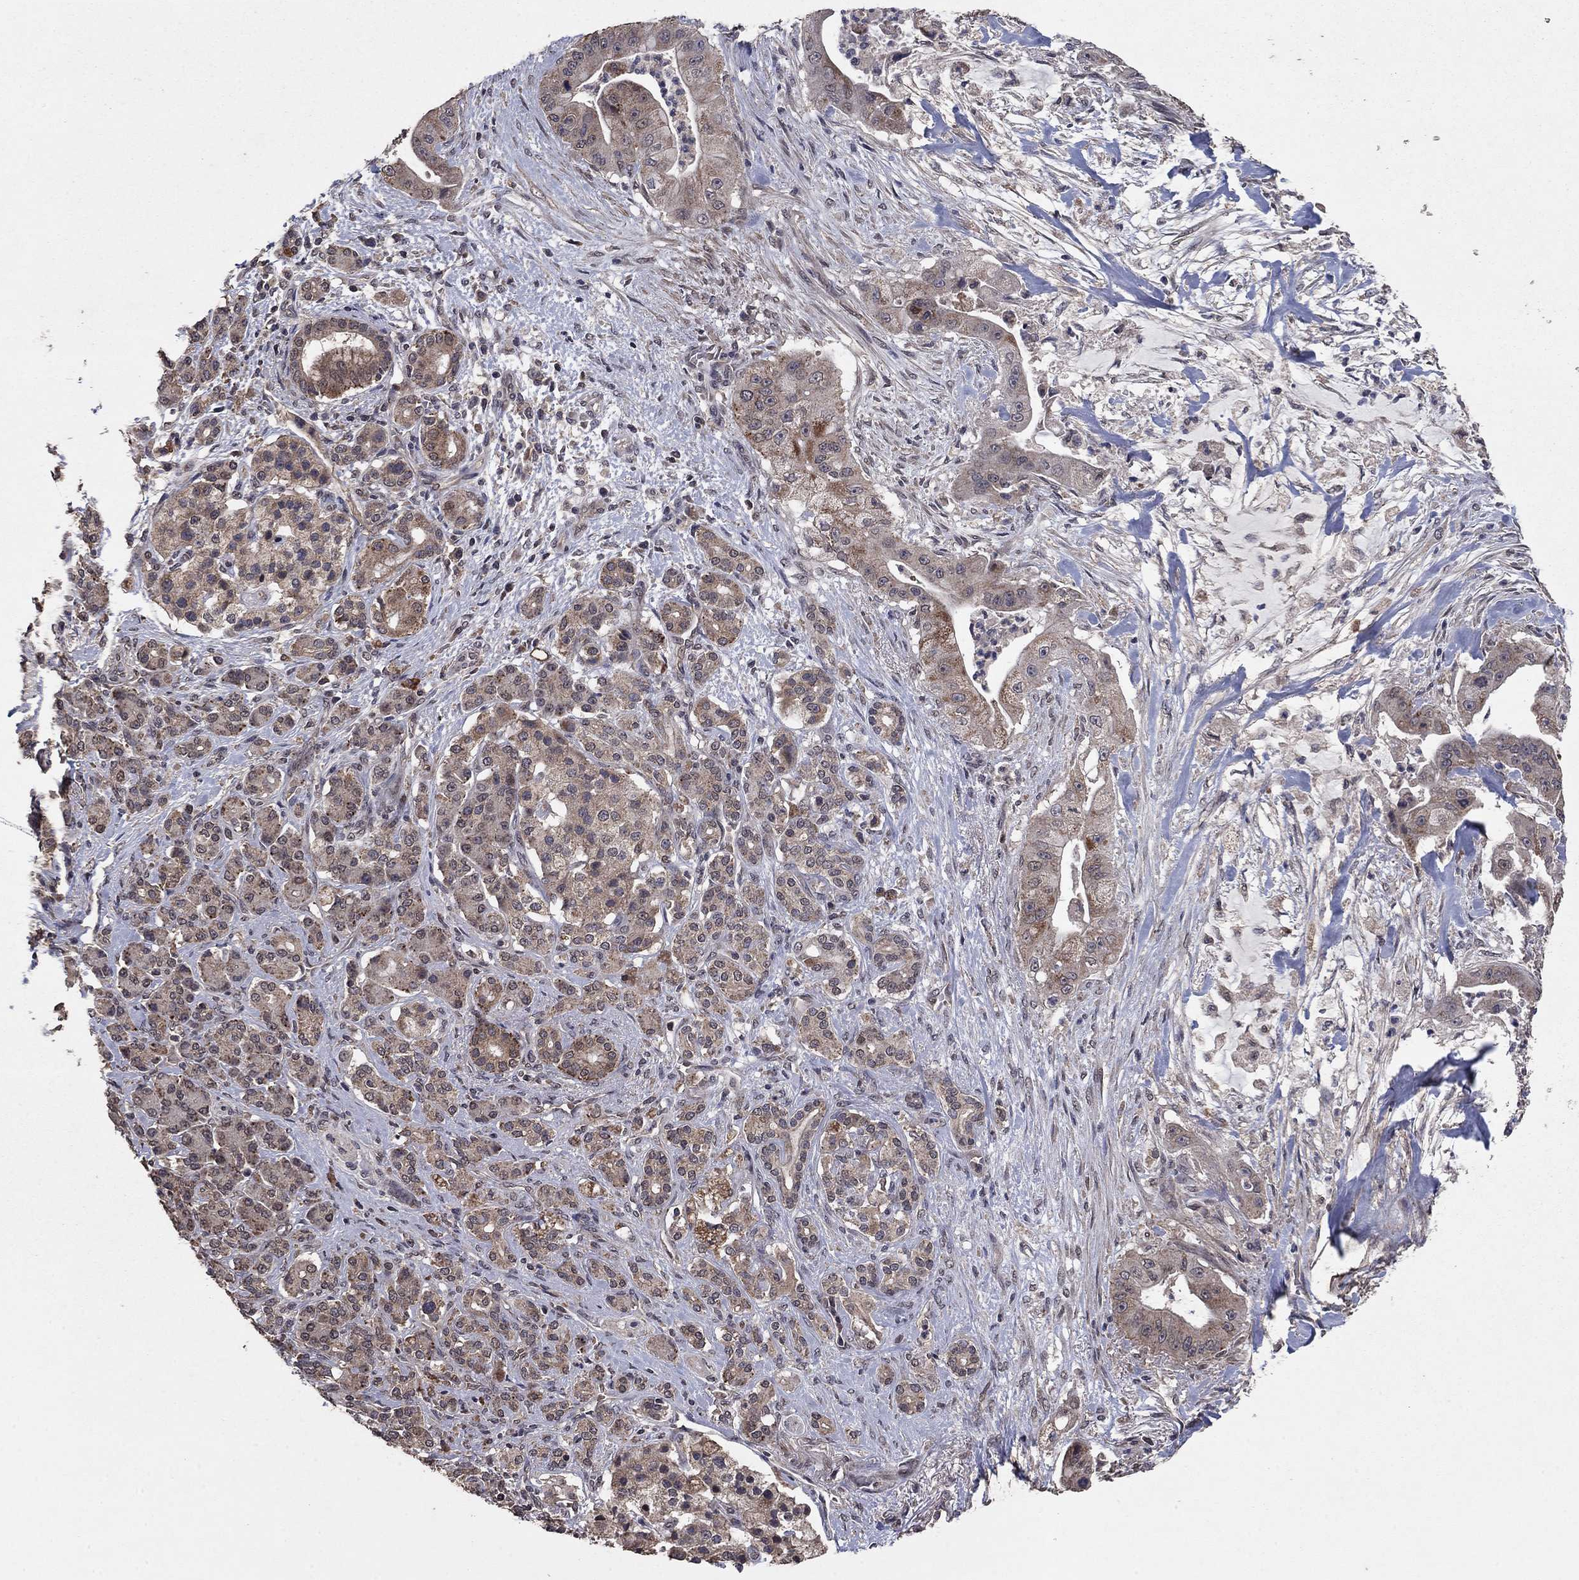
{"staining": {"intensity": "weak", "quantity": "25%-75%", "location": "cytoplasmic/membranous"}, "tissue": "pancreatic cancer", "cell_type": "Tumor cells", "image_type": "cancer", "snomed": [{"axis": "morphology", "description": "Normal tissue, NOS"}, {"axis": "morphology", "description": "Inflammation, NOS"}, {"axis": "morphology", "description": "Adenocarcinoma, NOS"}, {"axis": "topography", "description": "Pancreas"}], "caption": "Immunohistochemical staining of human adenocarcinoma (pancreatic) displays low levels of weak cytoplasmic/membranous expression in approximately 25%-75% of tumor cells. (DAB = brown stain, brightfield microscopy at high magnification).", "gene": "DHRS1", "patient": {"sex": "male", "age": 57}}